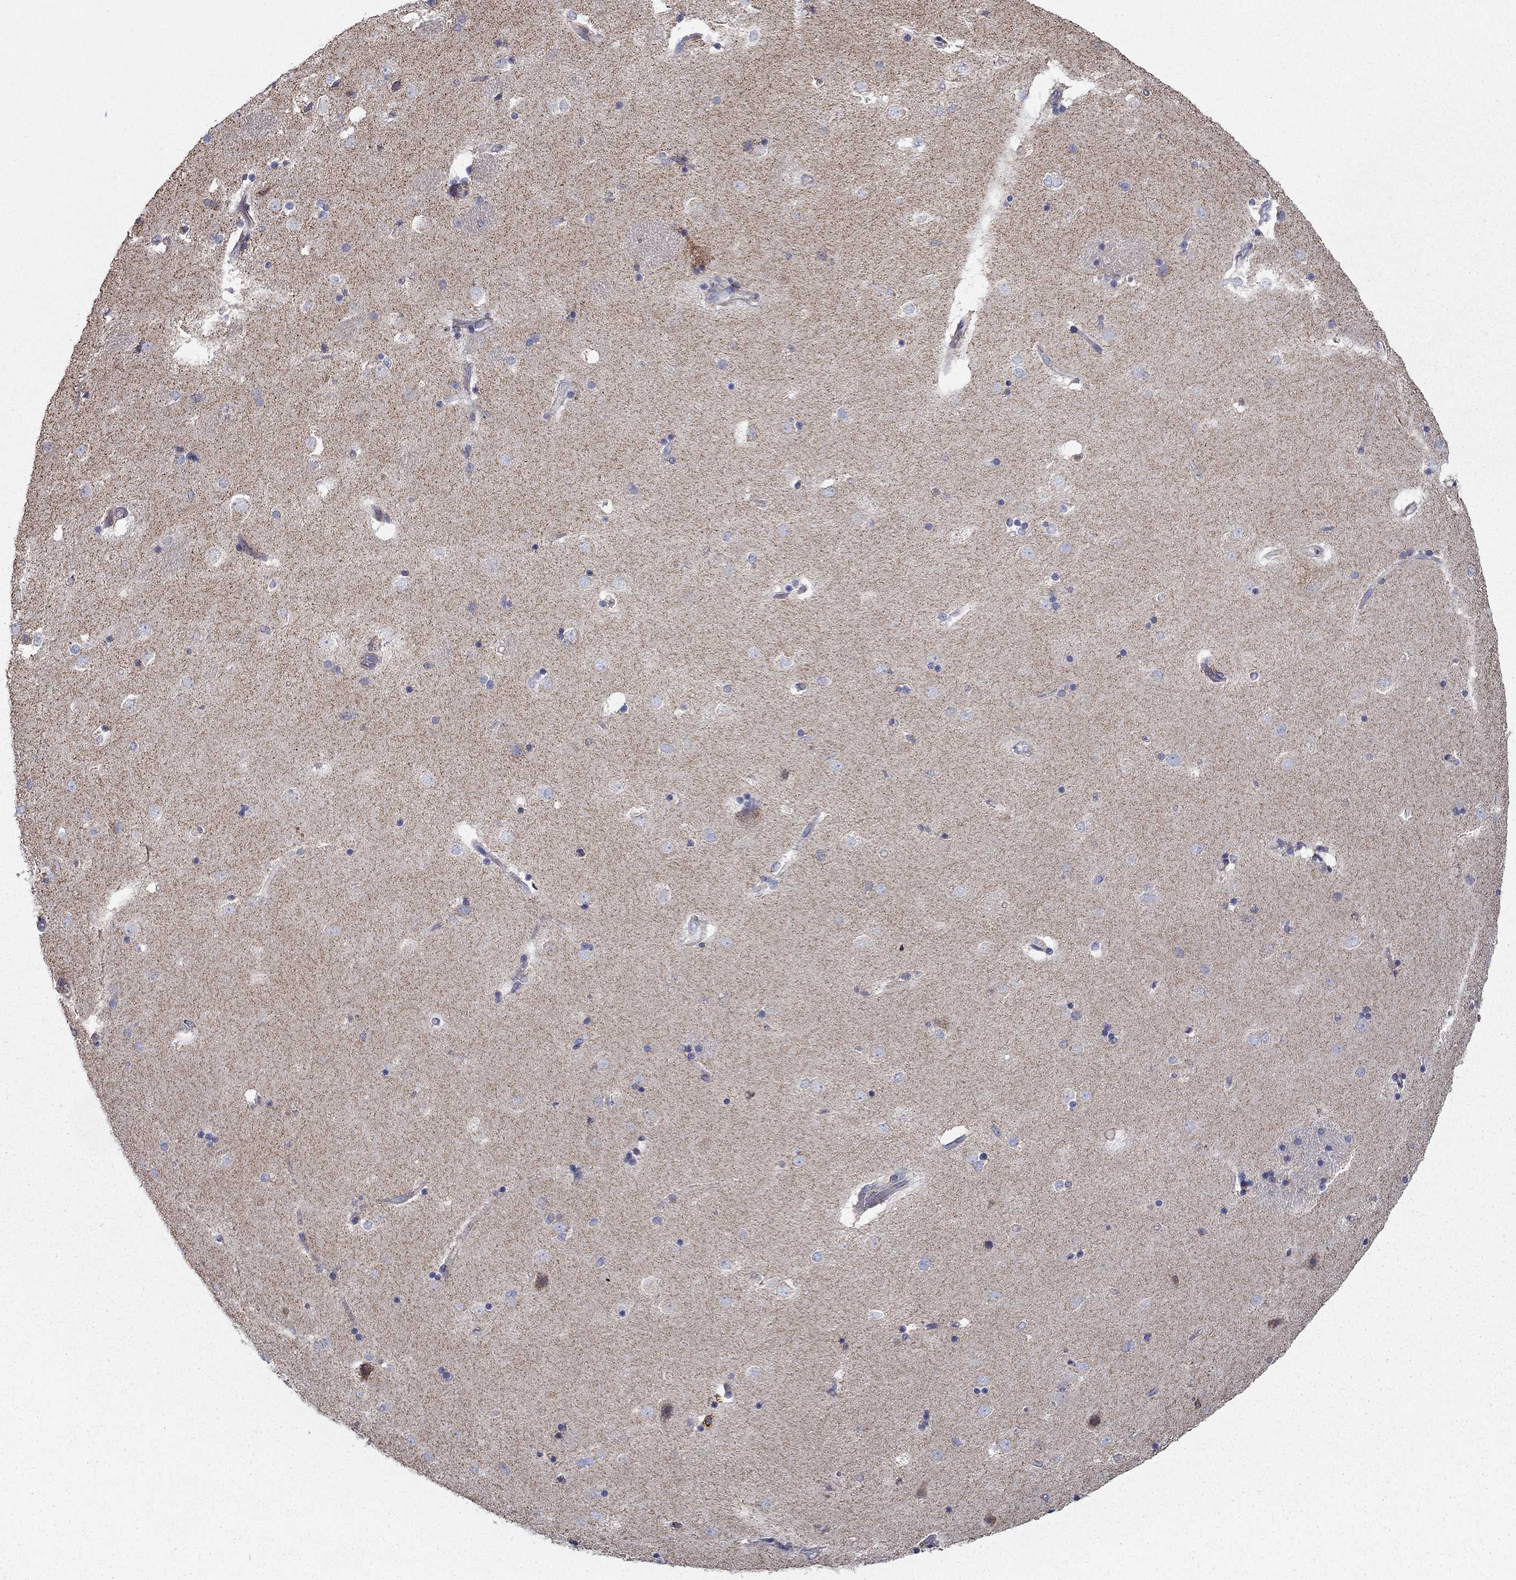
{"staining": {"intensity": "negative", "quantity": "none", "location": "none"}, "tissue": "caudate", "cell_type": "Glial cells", "image_type": "normal", "snomed": [{"axis": "morphology", "description": "Normal tissue, NOS"}, {"axis": "topography", "description": "Lateral ventricle wall"}], "caption": "IHC of benign human caudate exhibits no expression in glial cells.", "gene": "NME5", "patient": {"sex": "male", "age": 51}}